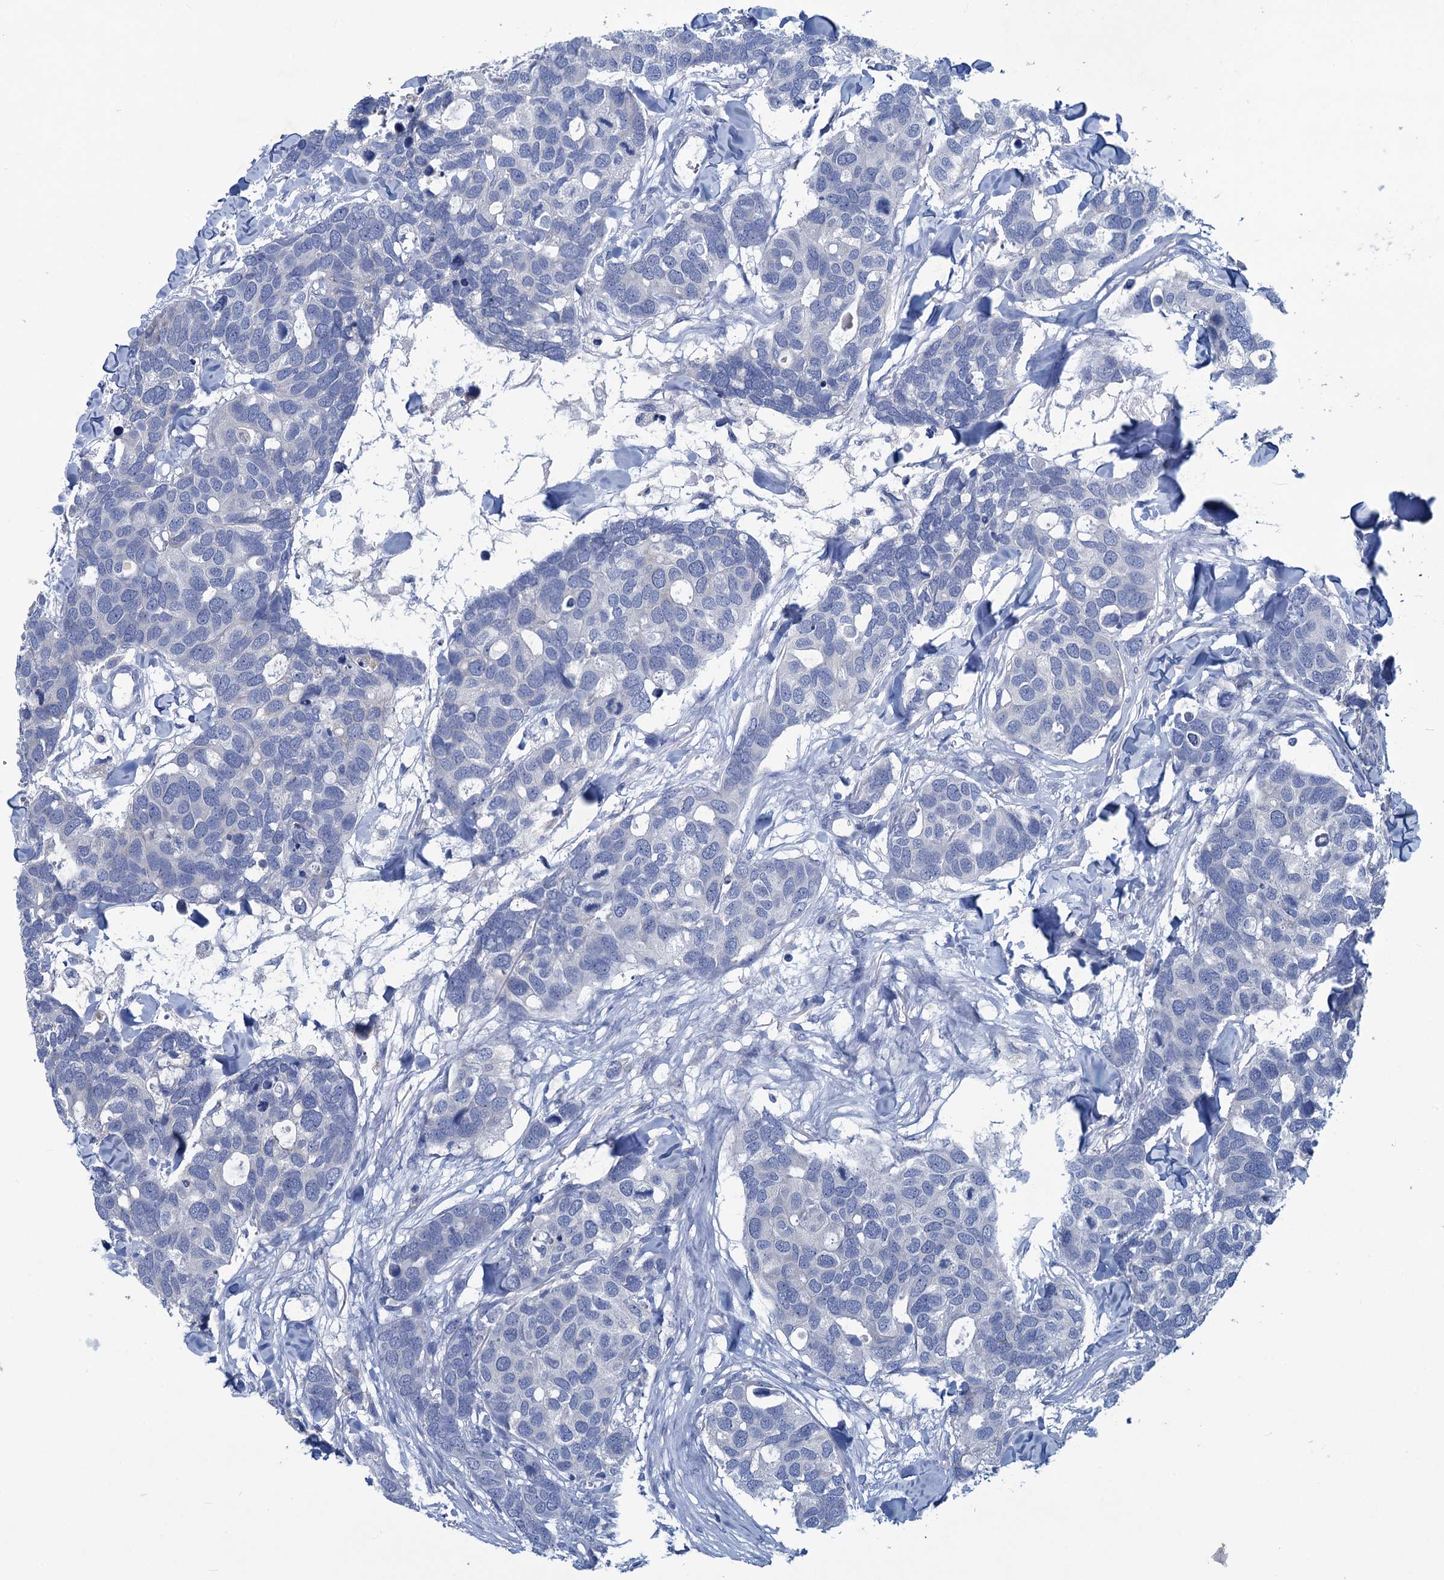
{"staining": {"intensity": "negative", "quantity": "none", "location": "none"}, "tissue": "breast cancer", "cell_type": "Tumor cells", "image_type": "cancer", "snomed": [{"axis": "morphology", "description": "Duct carcinoma"}, {"axis": "topography", "description": "Breast"}], "caption": "Tumor cells are negative for brown protein staining in breast invasive ductal carcinoma.", "gene": "RTKN2", "patient": {"sex": "female", "age": 83}}